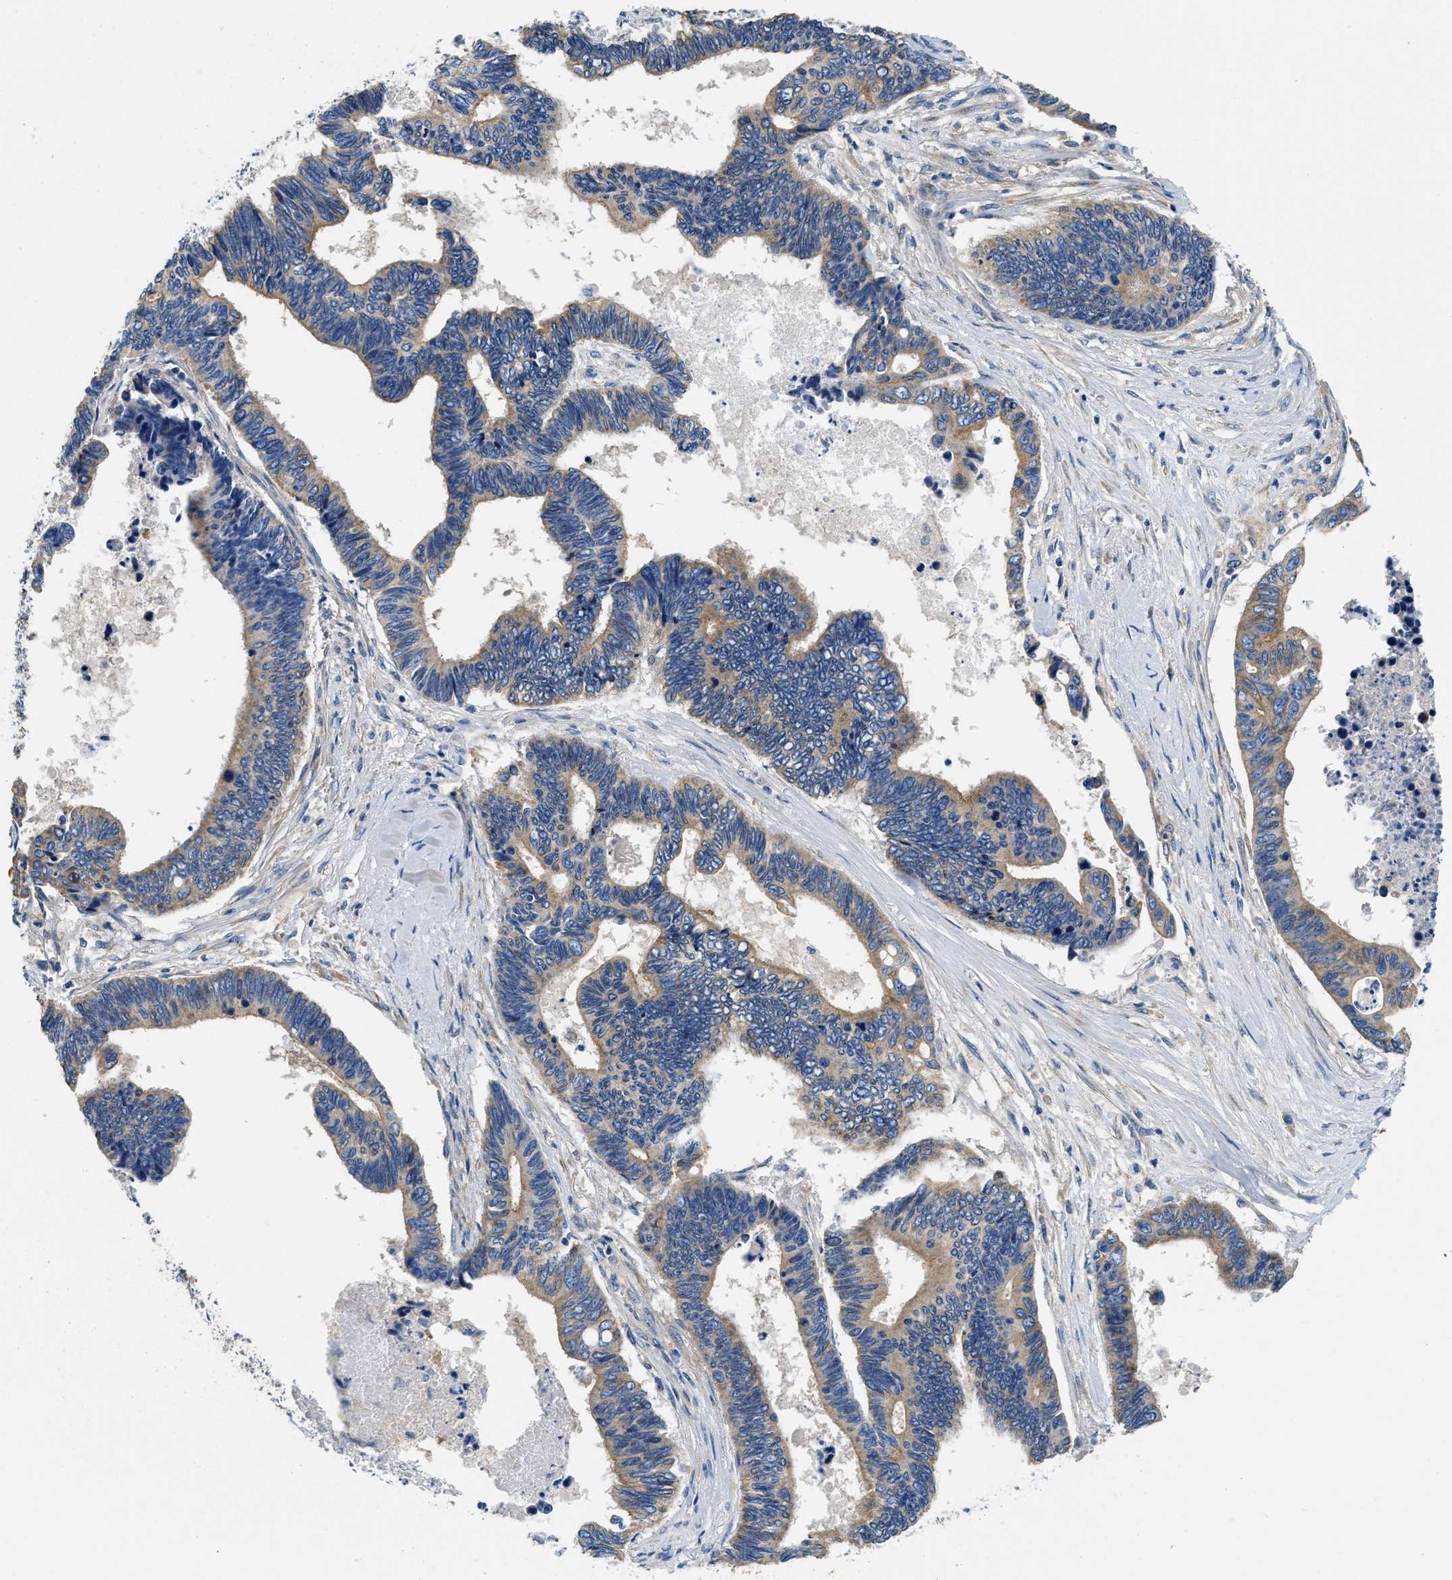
{"staining": {"intensity": "weak", "quantity": ">75%", "location": "cytoplasmic/membranous"}, "tissue": "pancreatic cancer", "cell_type": "Tumor cells", "image_type": "cancer", "snomed": [{"axis": "morphology", "description": "Adenocarcinoma, NOS"}, {"axis": "topography", "description": "Pancreas"}], "caption": "Weak cytoplasmic/membranous expression for a protein is seen in approximately >75% of tumor cells of pancreatic cancer (adenocarcinoma) using immunohistochemistry (IHC).", "gene": "STAT2", "patient": {"sex": "female", "age": 70}}